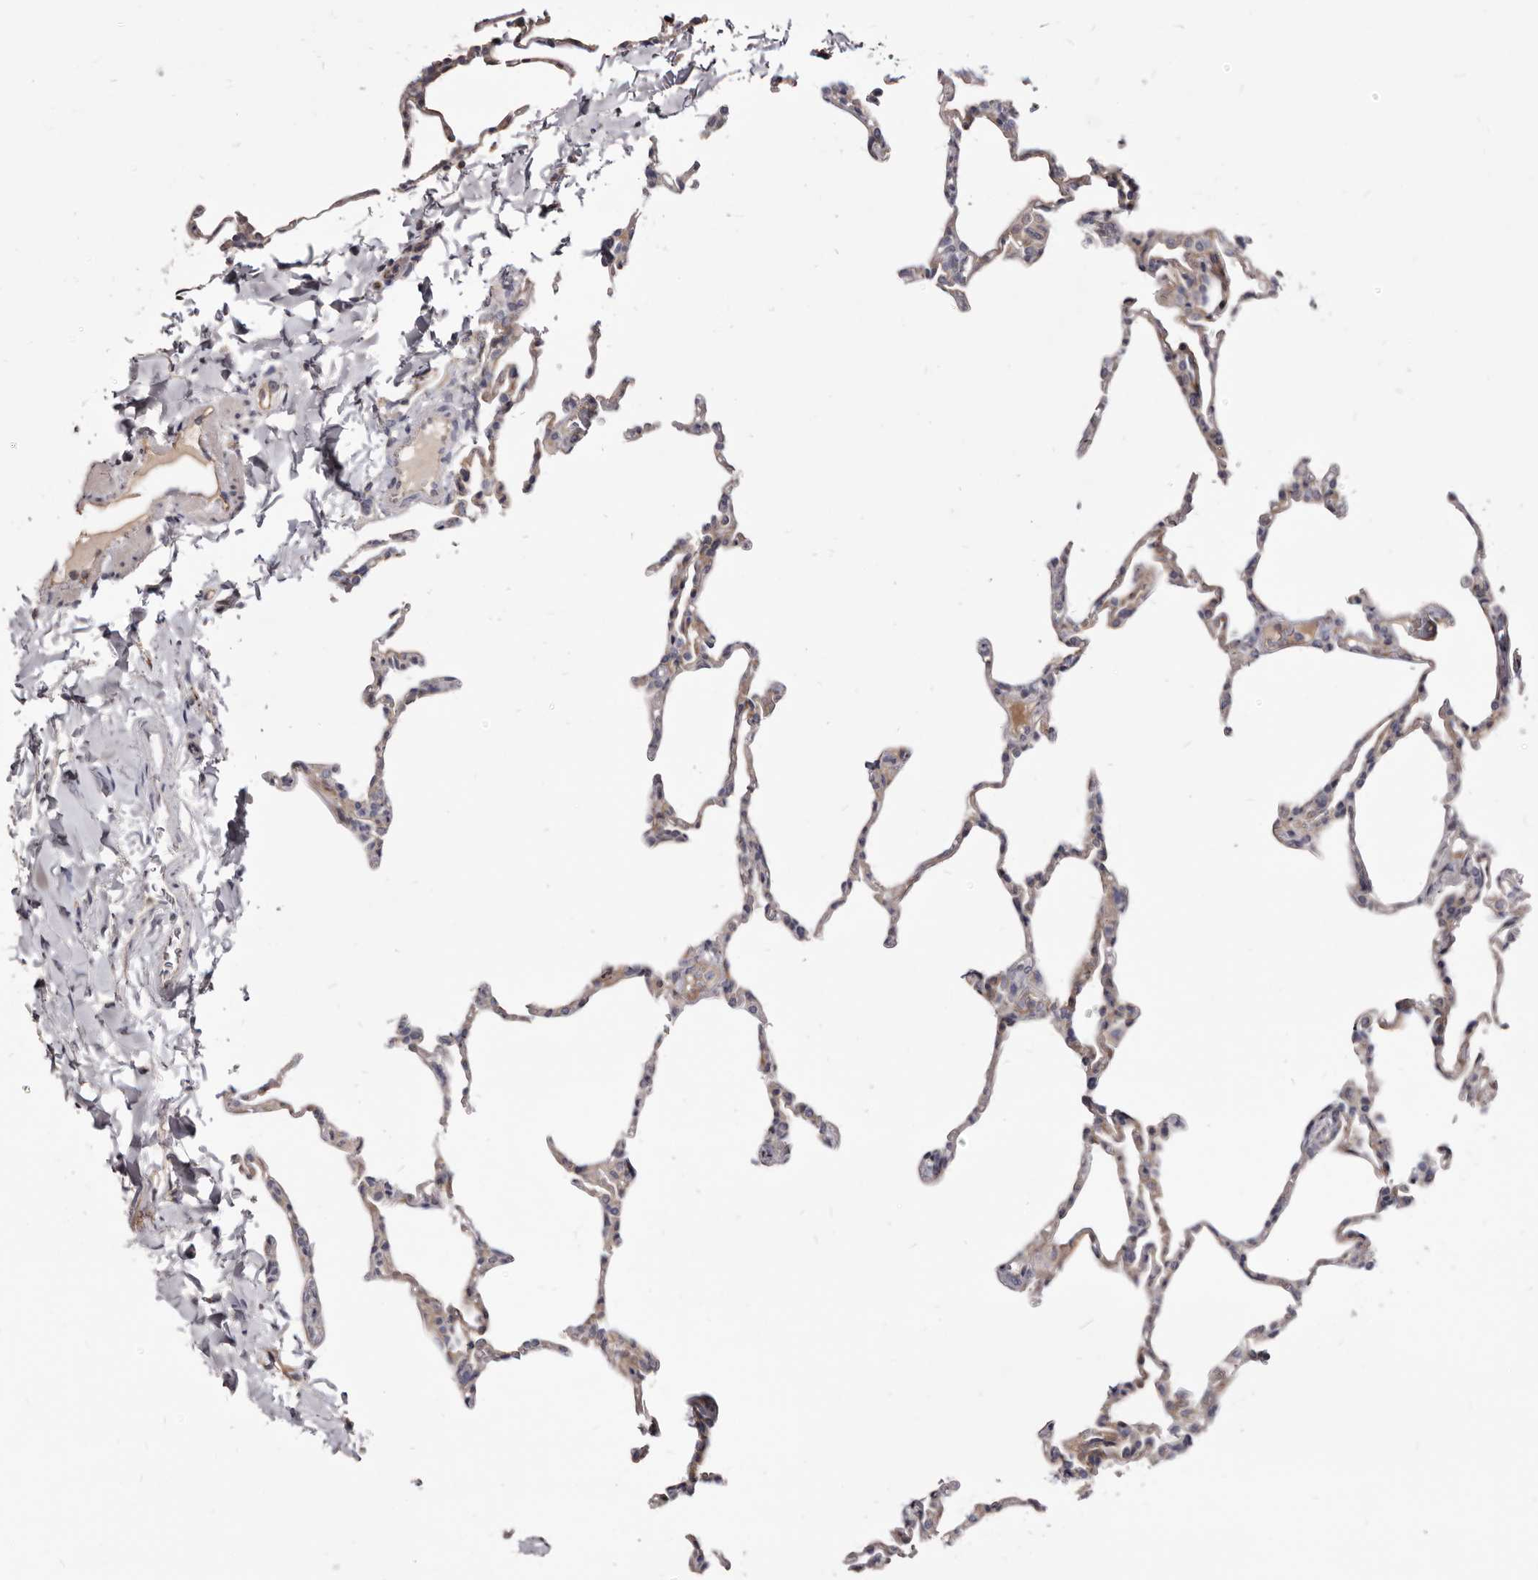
{"staining": {"intensity": "weak", "quantity": "<25%", "location": "cytoplasmic/membranous"}, "tissue": "lung", "cell_type": "Alveolar cells", "image_type": "normal", "snomed": [{"axis": "morphology", "description": "Normal tissue, NOS"}, {"axis": "topography", "description": "Lung"}], "caption": "Immunohistochemistry photomicrograph of unremarkable lung: lung stained with DAB exhibits no significant protein expression in alveolar cells.", "gene": "FAS", "patient": {"sex": "male", "age": 20}}